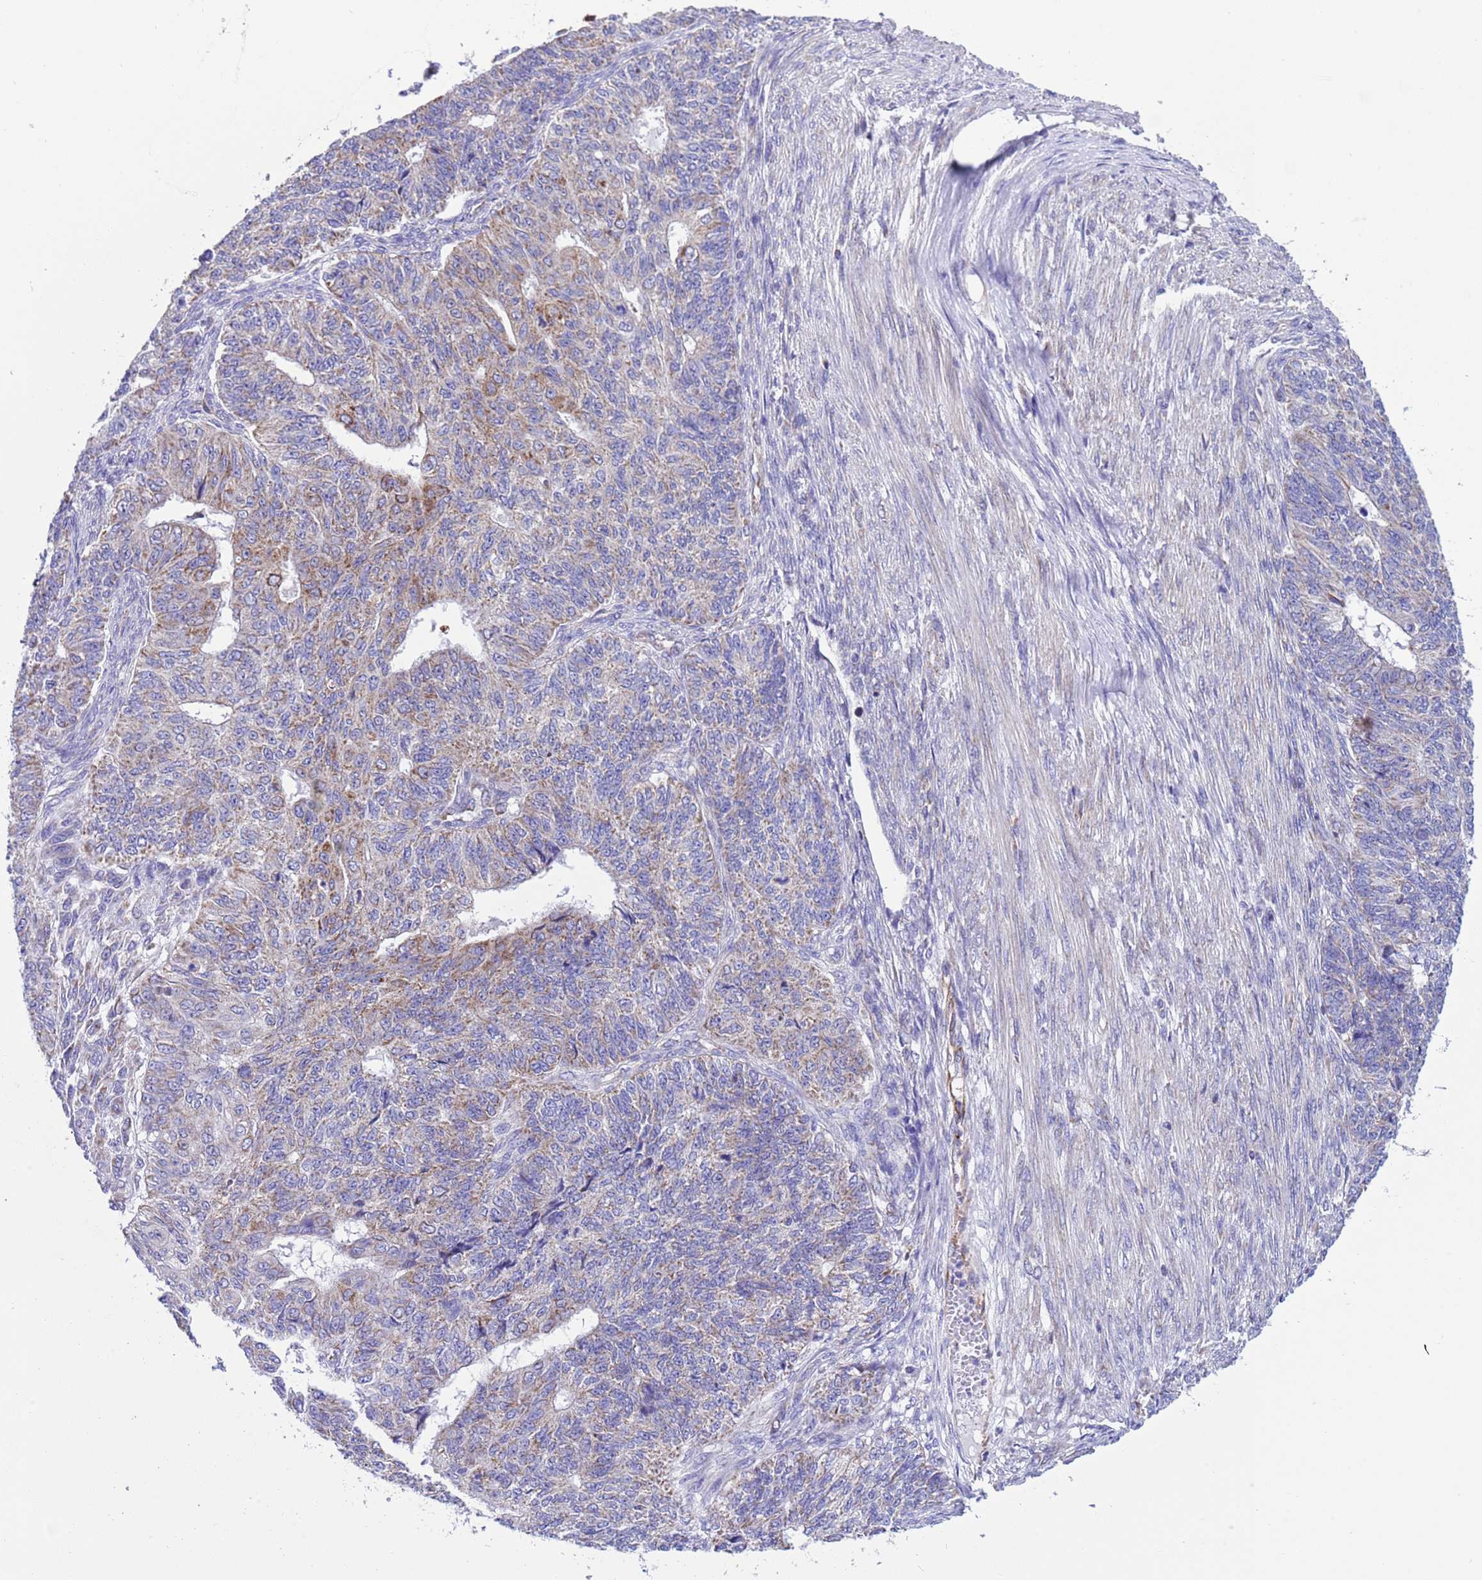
{"staining": {"intensity": "weak", "quantity": "<25%", "location": "cytoplasmic/membranous"}, "tissue": "endometrial cancer", "cell_type": "Tumor cells", "image_type": "cancer", "snomed": [{"axis": "morphology", "description": "Adenocarcinoma, NOS"}, {"axis": "topography", "description": "Endometrium"}], "caption": "This image is of endometrial cancer (adenocarcinoma) stained with immunohistochemistry to label a protein in brown with the nuclei are counter-stained blue. There is no expression in tumor cells. The staining is performed using DAB brown chromogen with nuclei counter-stained in using hematoxylin.", "gene": "CCDC191", "patient": {"sex": "female", "age": 32}}